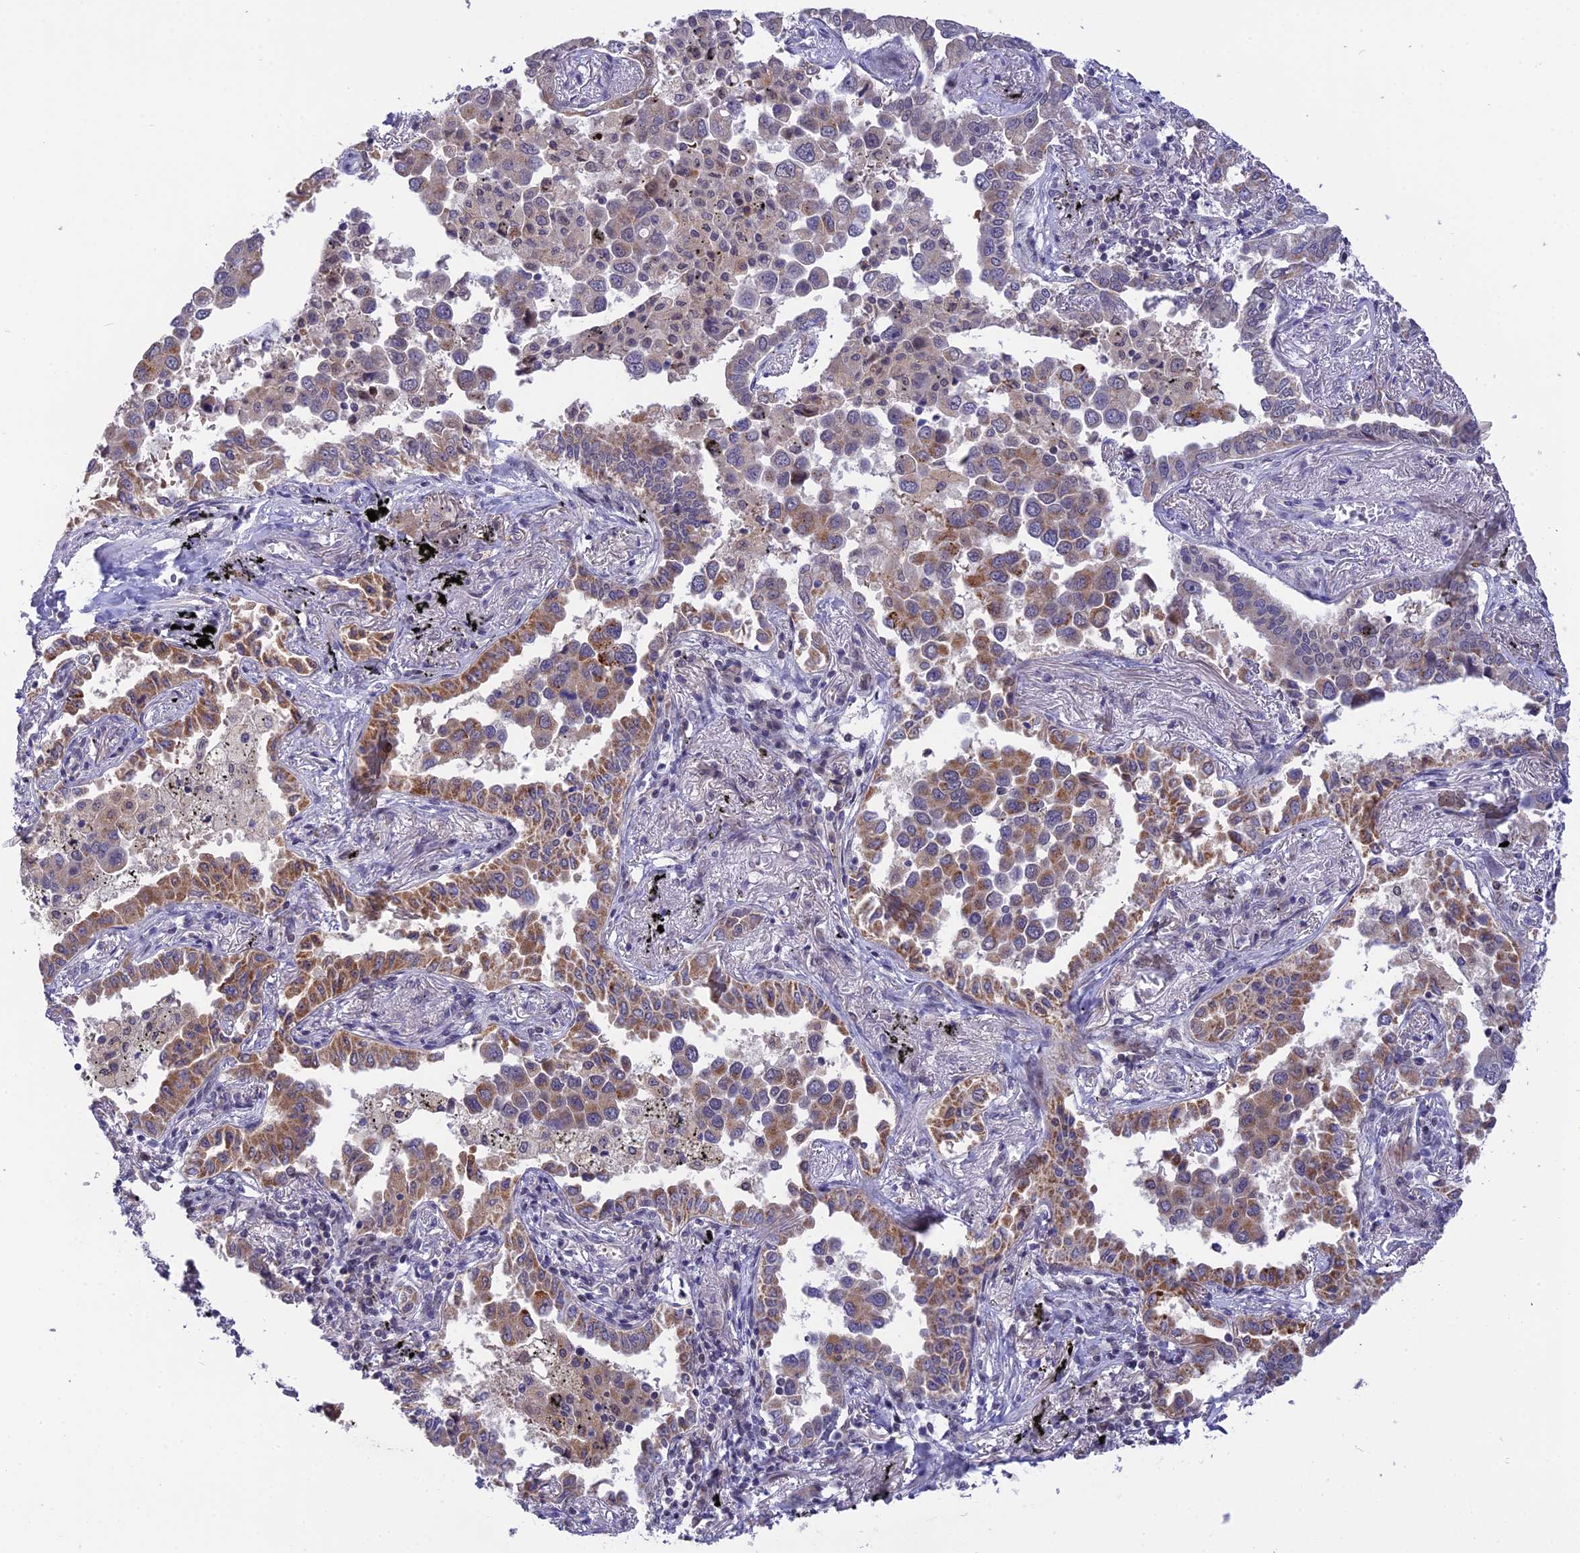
{"staining": {"intensity": "moderate", "quantity": "25%-75%", "location": "cytoplasmic/membranous"}, "tissue": "lung cancer", "cell_type": "Tumor cells", "image_type": "cancer", "snomed": [{"axis": "morphology", "description": "Adenocarcinoma, NOS"}, {"axis": "topography", "description": "Lung"}], "caption": "Adenocarcinoma (lung) stained for a protein displays moderate cytoplasmic/membranous positivity in tumor cells.", "gene": "KCTD14", "patient": {"sex": "male", "age": 67}}